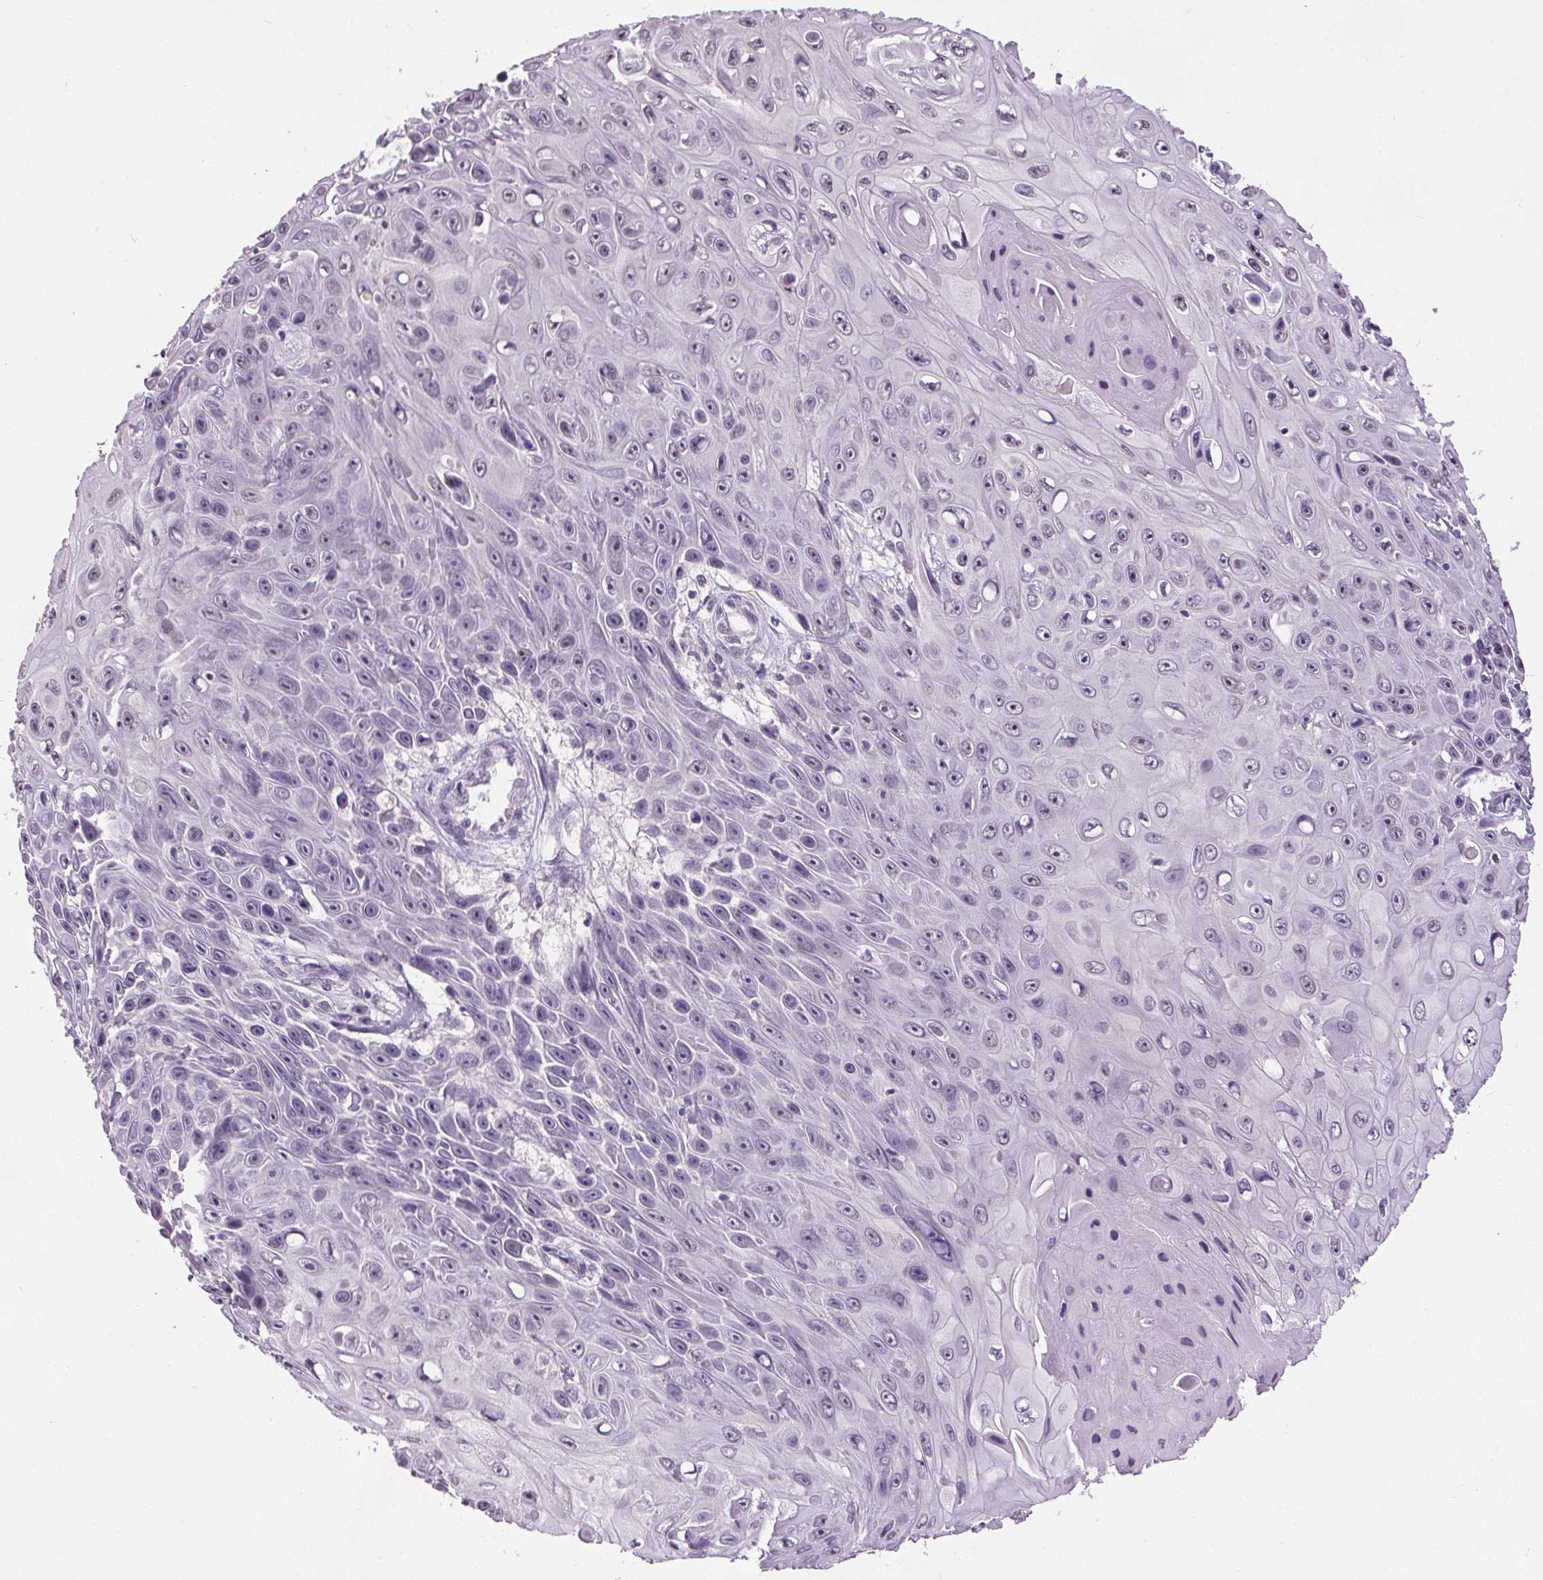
{"staining": {"intensity": "negative", "quantity": "none", "location": "none"}, "tissue": "skin cancer", "cell_type": "Tumor cells", "image_type": "cancer", "snomed": [{"axis": "morphology", "description": "Squamous cell carcinoma, NOS"}, {"axis": "topography", "description": "Skin"}], "caption": "Immunohistochemical staining of skin cancer shows no significant positivity in tumor cells. (Stains: DAB (3,3'-diaminobenzidine) immunohistochemistry with hematoxylin counter stain, Microscopy: brightfield microscopy at high magnification).", "gene": "SLC2A9", "patient": {"sex": "male", "age": 82}}